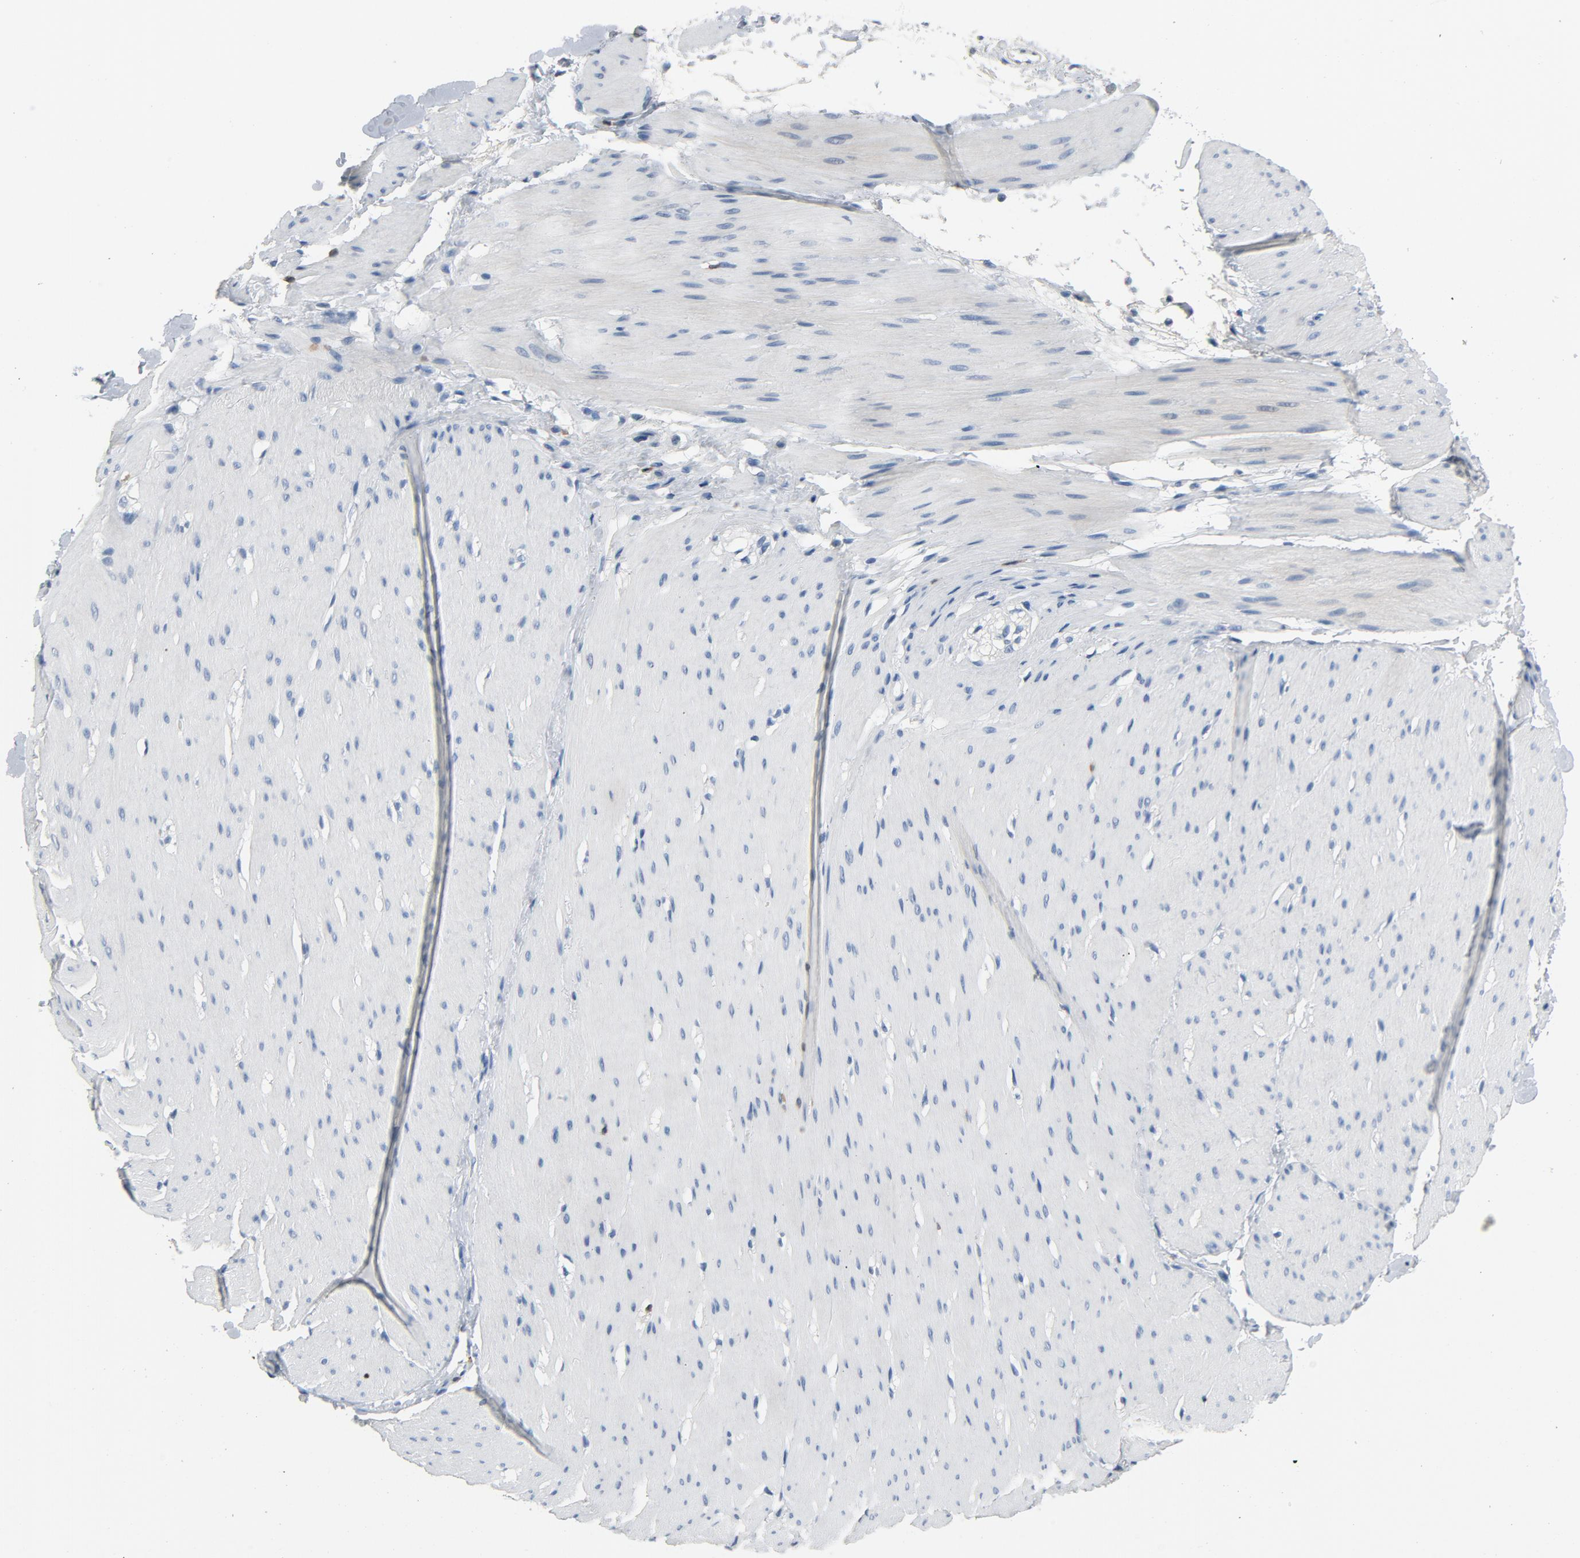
{"staining": {"intensity": "negative", "quantity": "none", "location": "none"}, "tissue": "smooth muscle", "cell_type": "Smooth muscle cells", "image_type": "normal", "snomed": [{"axis": "morphology", "description": "Normal tissue, NOS"}, {"axis": "topography", "description": "Smooth muscle"}, {"axis": "topography", "description": "Colon"}], "caption": "High magnification brightfield microscopy of normal smooth muscle stained with DAB (3,3'-diaminobenzidine) (brown) and counterstained with hematoxylin (blue): smooth muscle cells show no significant positivity. The staining is performed using DAB (3,3'-diaminobenzidine) brown chromogen with nuclei counter-stained in using hematoxylin.", "gene": "LCK", "patient": {"sex": "male", "age": 67}}